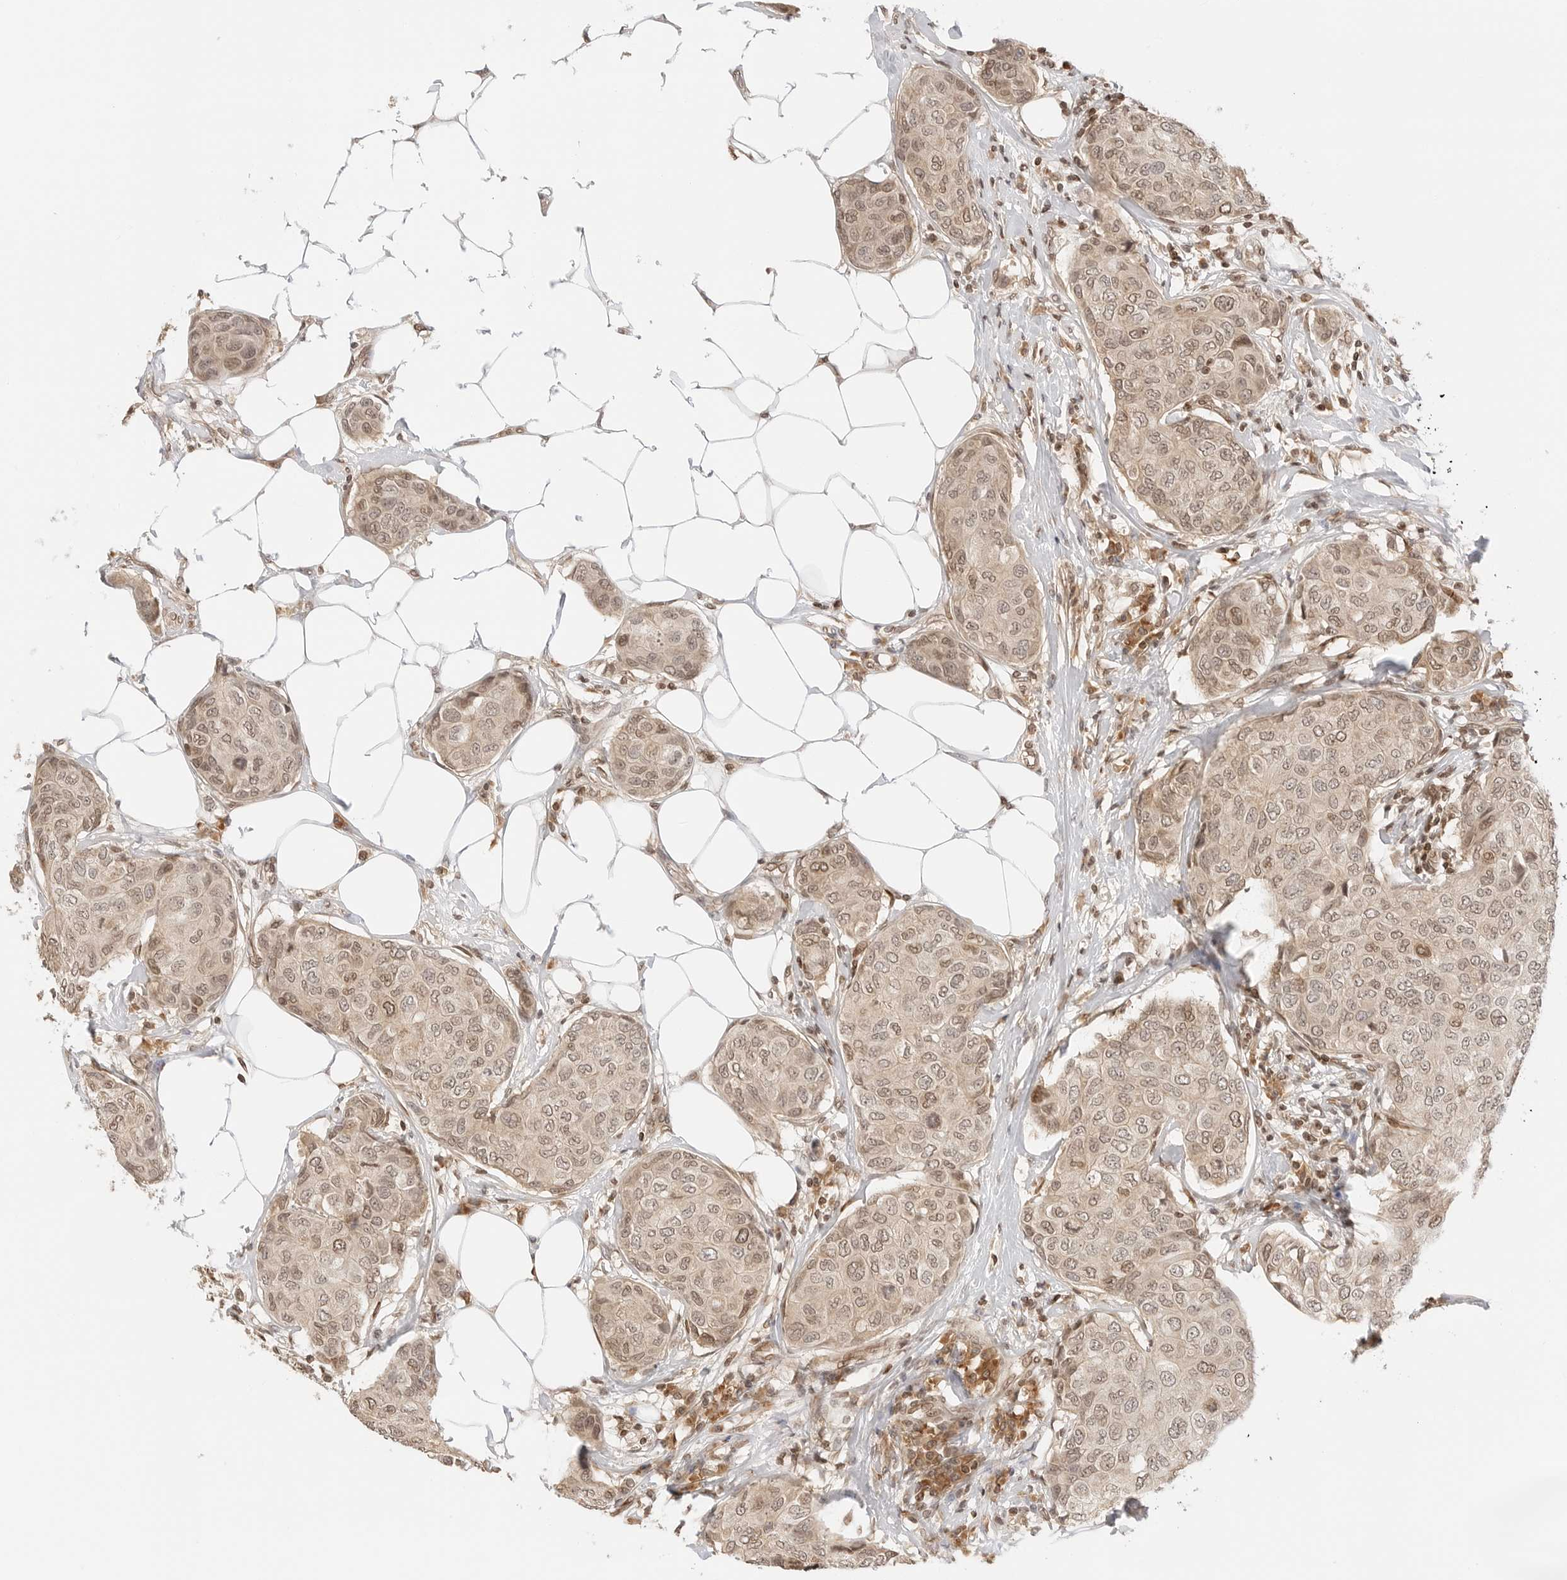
{"staining": {"intensity": "moderate", "quantity": ">75%", "location": "cytoplasmic/membranous,nuclear"}, "tissue": "breast cancer", "cell_type": "Tumor cells", "image_type": "cancer", "snomed": [{"axis": "morphology", "description": "Duct carcinoma"}, {"axis": "topography", "description": "Breast"}], "caption": "A micrograph showing moderate cytoplasmic/membranous and nuclear positivity in approximately >75% of tumor cells in breast infiltrating ductal carcinoma, as visualized by brown immunohistochemical staining.", "gene": "POLH", "patient": {"sex": "female", "age": 80}}